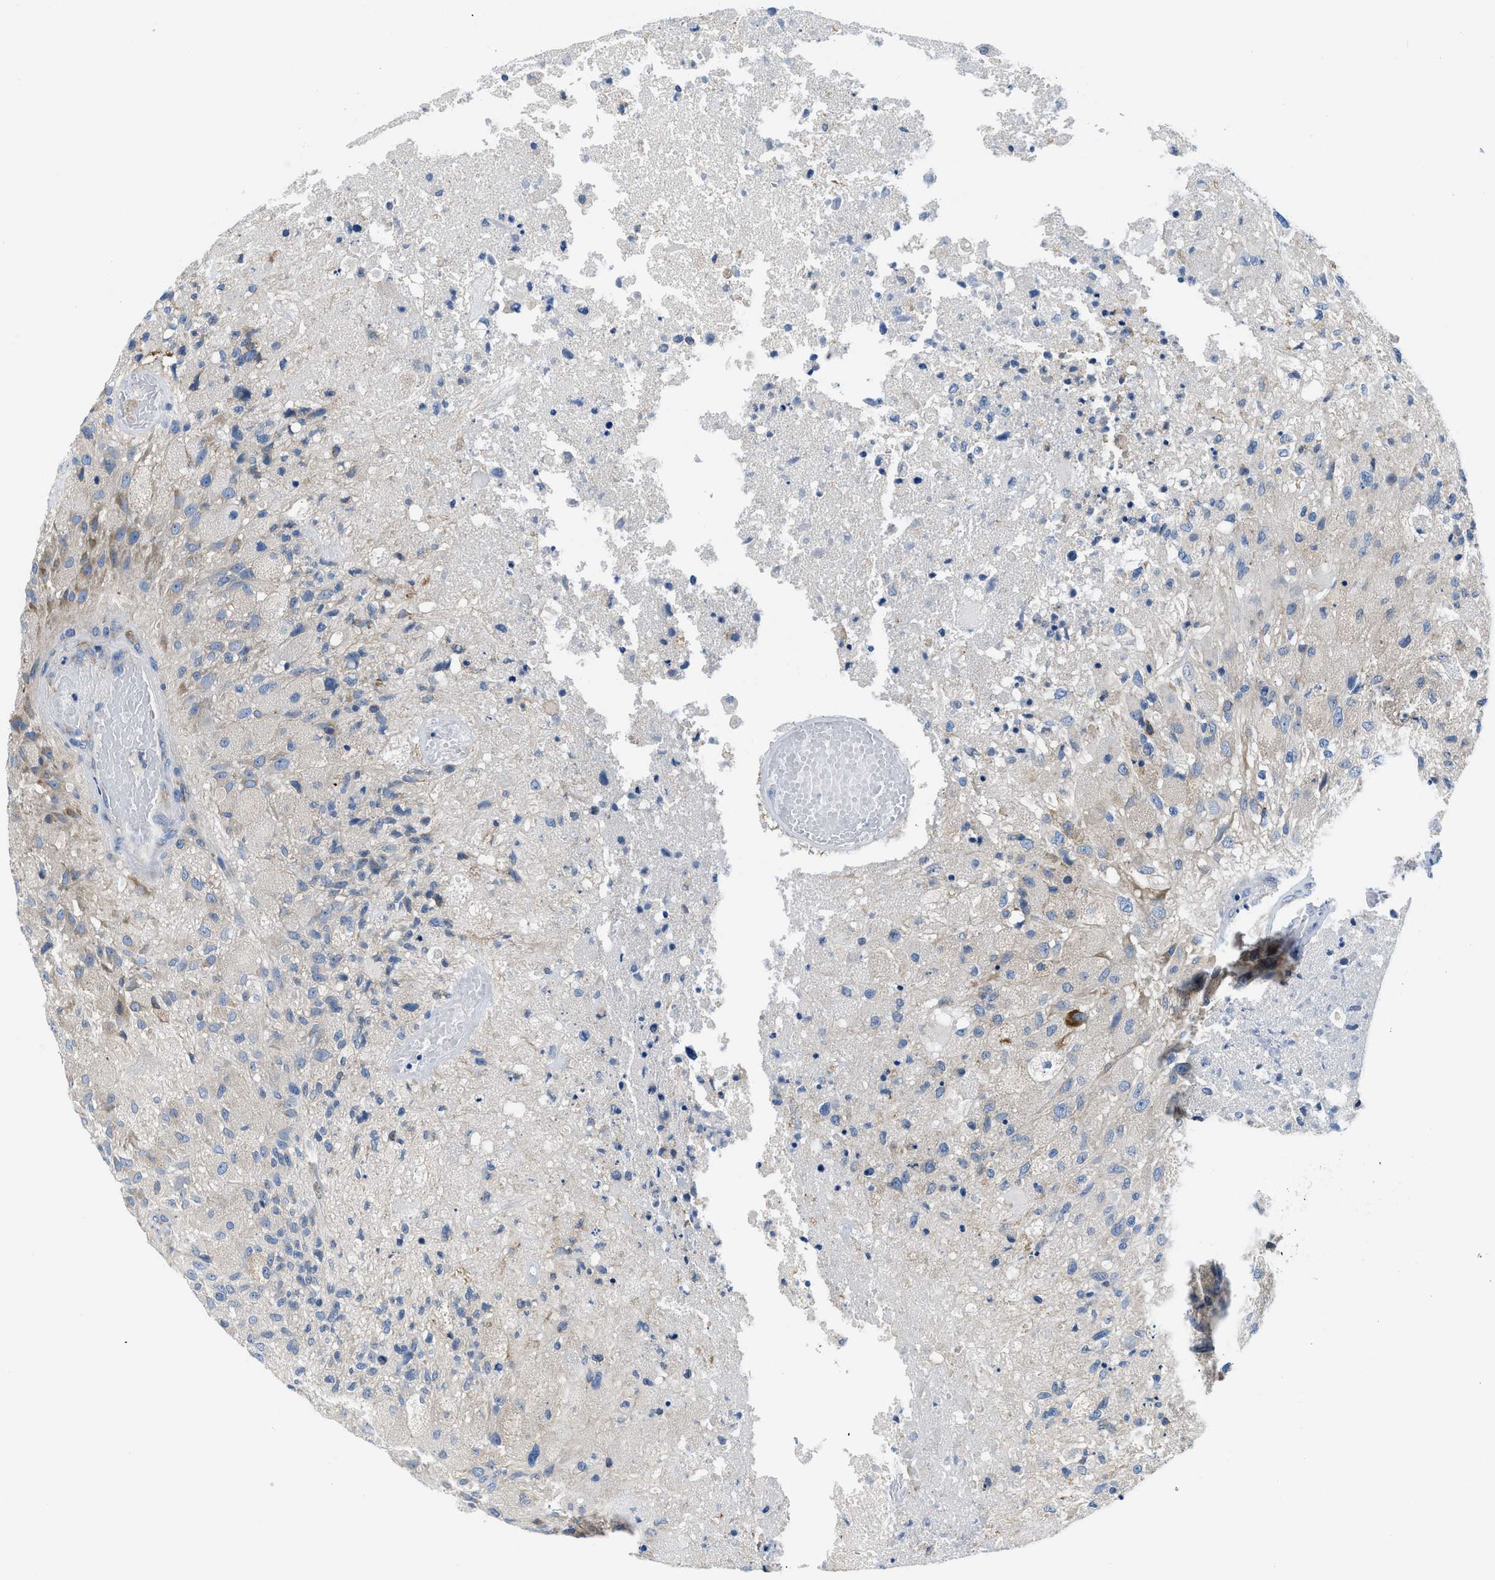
{"staining": {"intensity": "negative", "quantity": "none", "location": "none"}, "tissue": "glioma", "cell_type": "Tumor cells", "image_type": "cancer", "snomed": [{"axis": "morphology", "description": "Normal tissue, NOS"}, {"axis": "morphology", "description": "Glioma, malignant, High grade"}, {"axis": "topography", "description": "Cerebral cortex"}], "caption": "Malignant glioma (high-grade) was stained to show a protein in brown. There is no significant staining in tumor cells. Brightfield microscopy of IHC stained with DAB (3,3'-diaminobenzidine) (brown) and hematoxylin (blue), captured at high magnification.", "gene": "BNC2", "patient": {"sex": "male", "age": 77}}